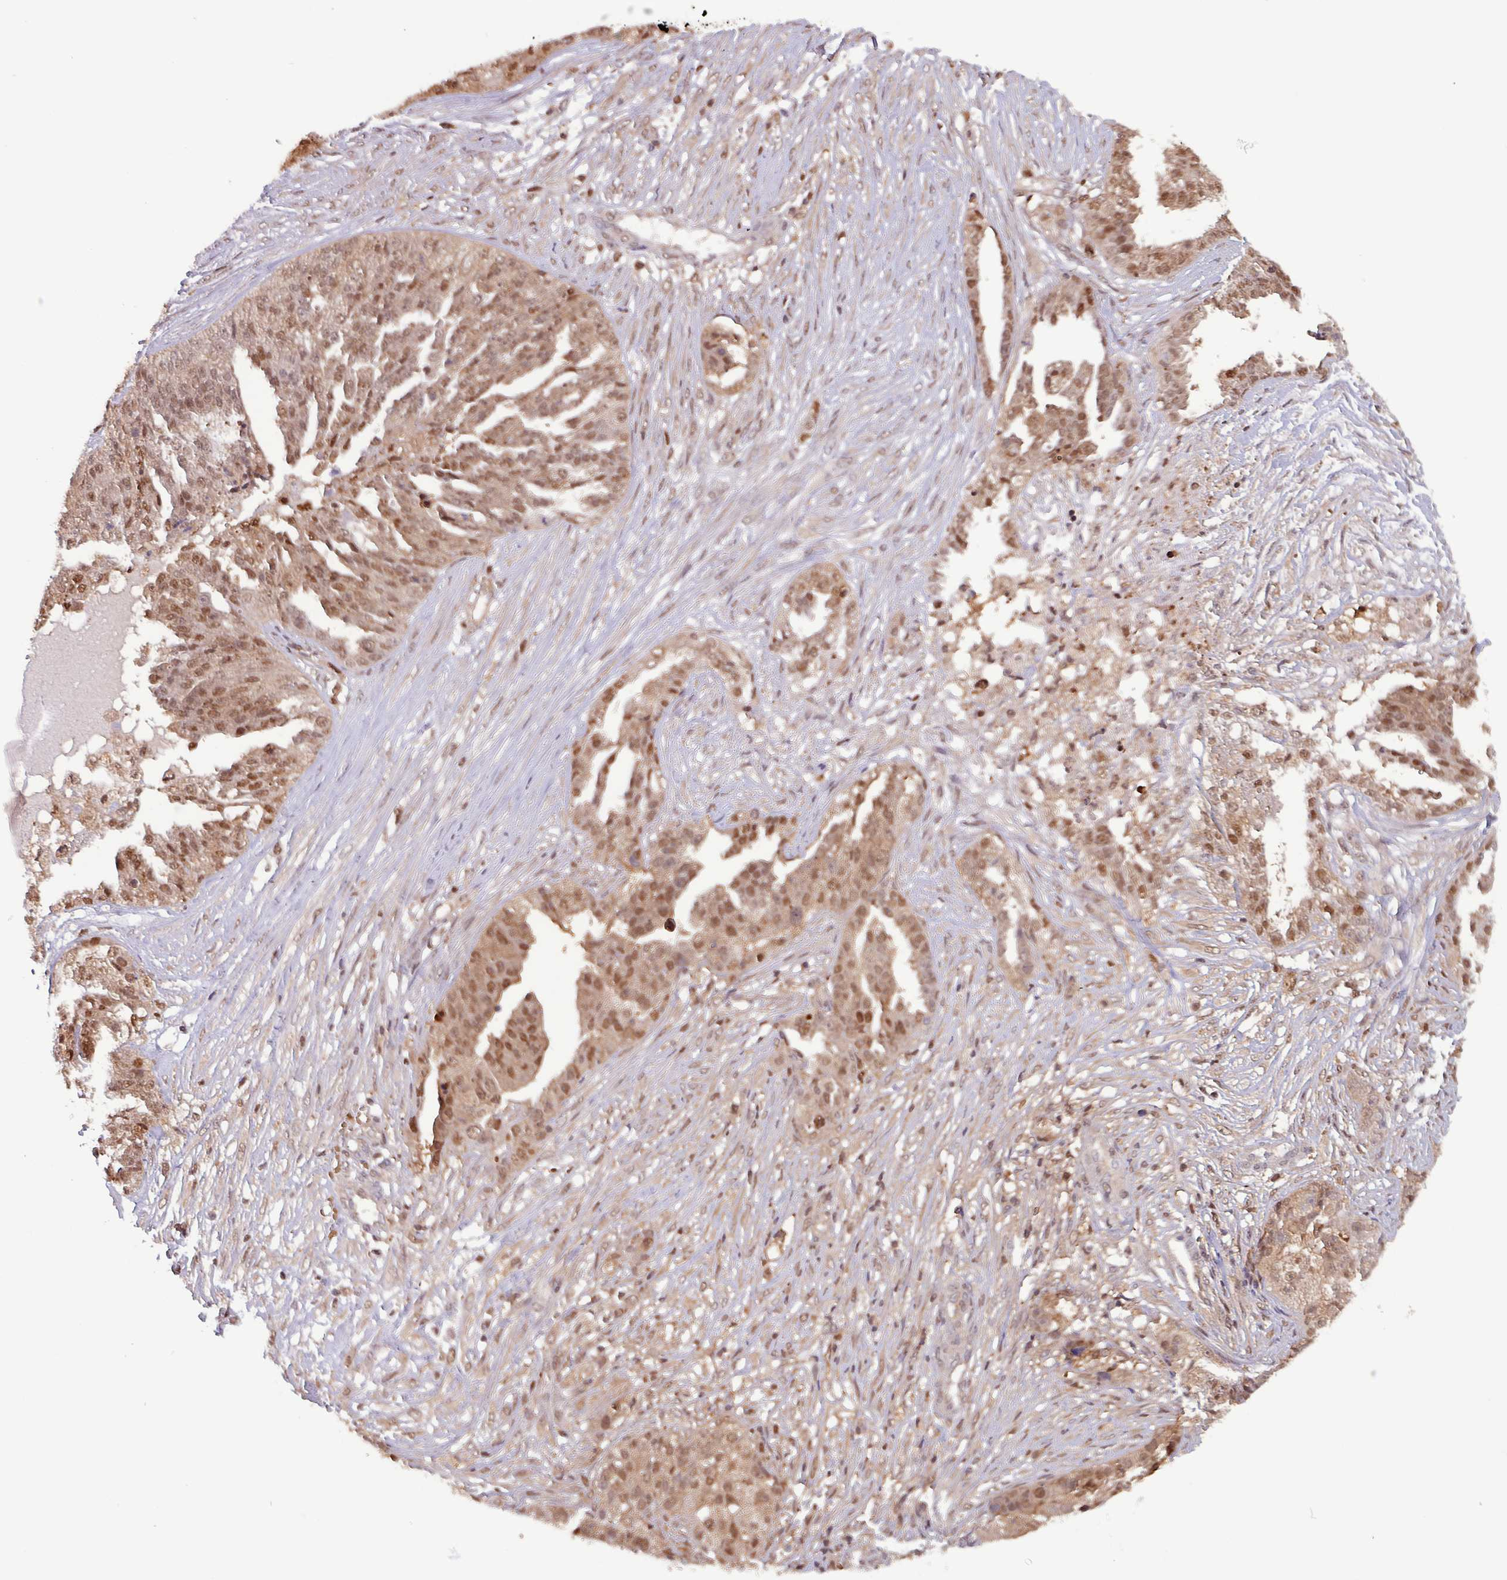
{"staining": {"intensity": "moderate", "quantity": ">75%", "location": "cytoplasmic/membranous,nuclear"}, "tissue": "ovarian cancer", "cell_type": "Tumor cells", "image_type": "cancer", "snomed": [{"axis": "morphology", "description": "Cystadenocarcinoma, serous, NOS"}, {"axis": "topography", "description": "Ovary"}], "caption": "Immunohistochemistry (IHC) staining of serous cystadenocarcinoma (ovarian), which demonstrates medium levels of moderate cytoplasmic/membranous and nuclear expression in about >75% of tumor cells indicating moderate cytoplasmic/membranous and nuclear protein positivity. The staining was performed using DAB (brown) for protein detection and nuclei were counterstained in hematoxylin (blue).", "gene": "PSMB8", "patient": {"sex": "female", "age": 58}}